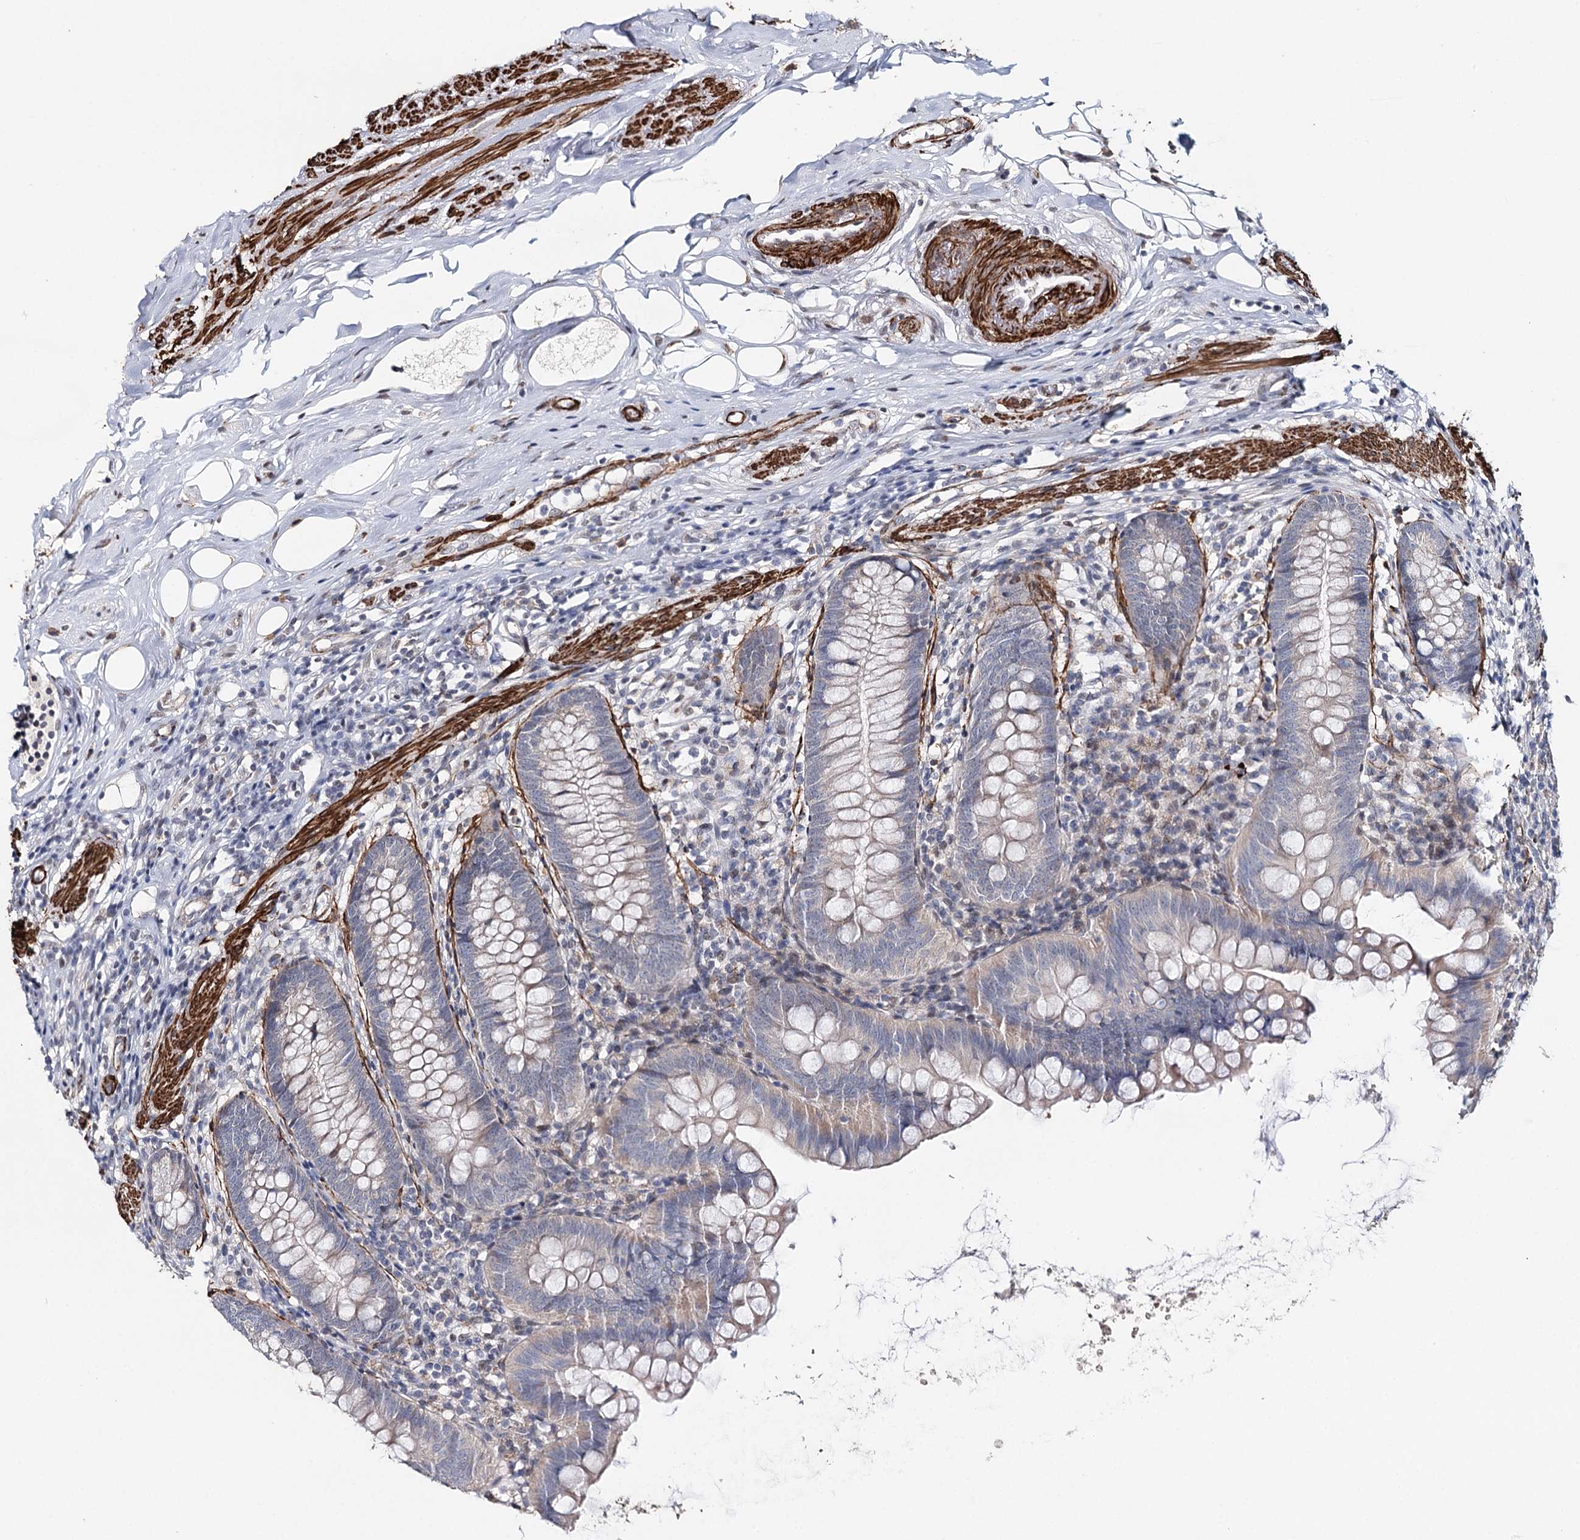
{"staining": {"intensity": "negative", "quantity": "none", "location": "none"}, "tissue": "appendix", "cell_type": "Glandular cells", "image_type": "normal", "snomed": [{"axis": "morphology", "description": "Normal tissue, NOS"}, {"axis": "topography", "description": "Appendix"}], "caption": "Benign appendix was stained to show a protein in brown. There is no significant expression in glandular cells. (DAB (3,3'-diaminobenzidine) immunohistochemistry visualized using brightfield microscopy, high magnification).", "gene": "CFAP46", "patient": {"sex": "female", "age": 62}}